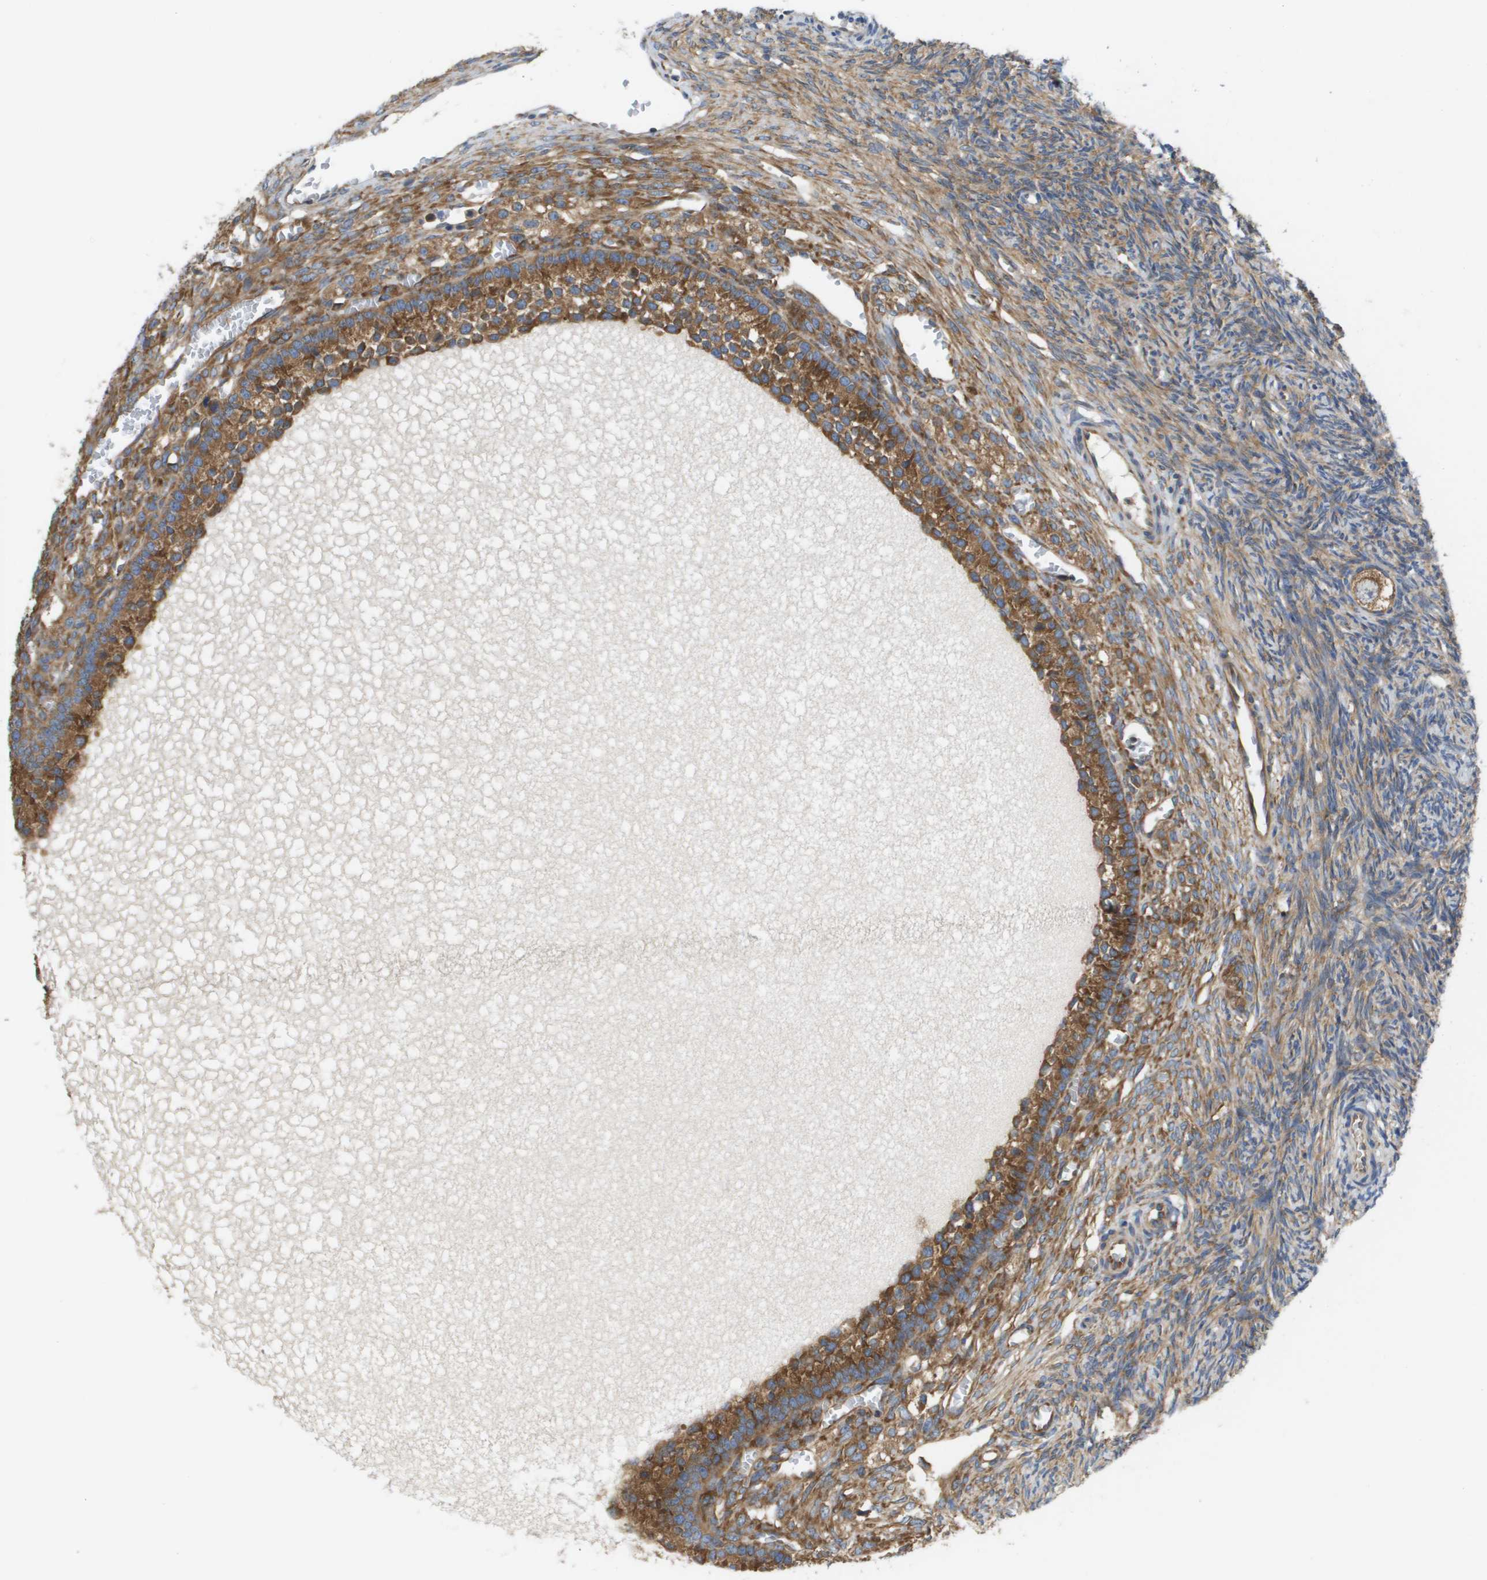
{"staining": {"intensity": "weak", "quantity": "25%-75%", "location": "cytoplasmic/membranous"}, "tissue": "ovary", "cell_type": "Follicle cells", "image_type": "normal", "snomed": [{"axis": "morphology", "description": "Normal tissue, NOS"}, {"axis": "topography", "description": "Ovary"}], "caption": "A high-resolution micrograph shows immunohistochemistry staining of unremarkable ovary, which shows weak cytoplasmic/membranous expression in about 25%-75% of follicle cells.", "gene": "EIF4G2", "patient": {"sex": "female", "age": 27}}